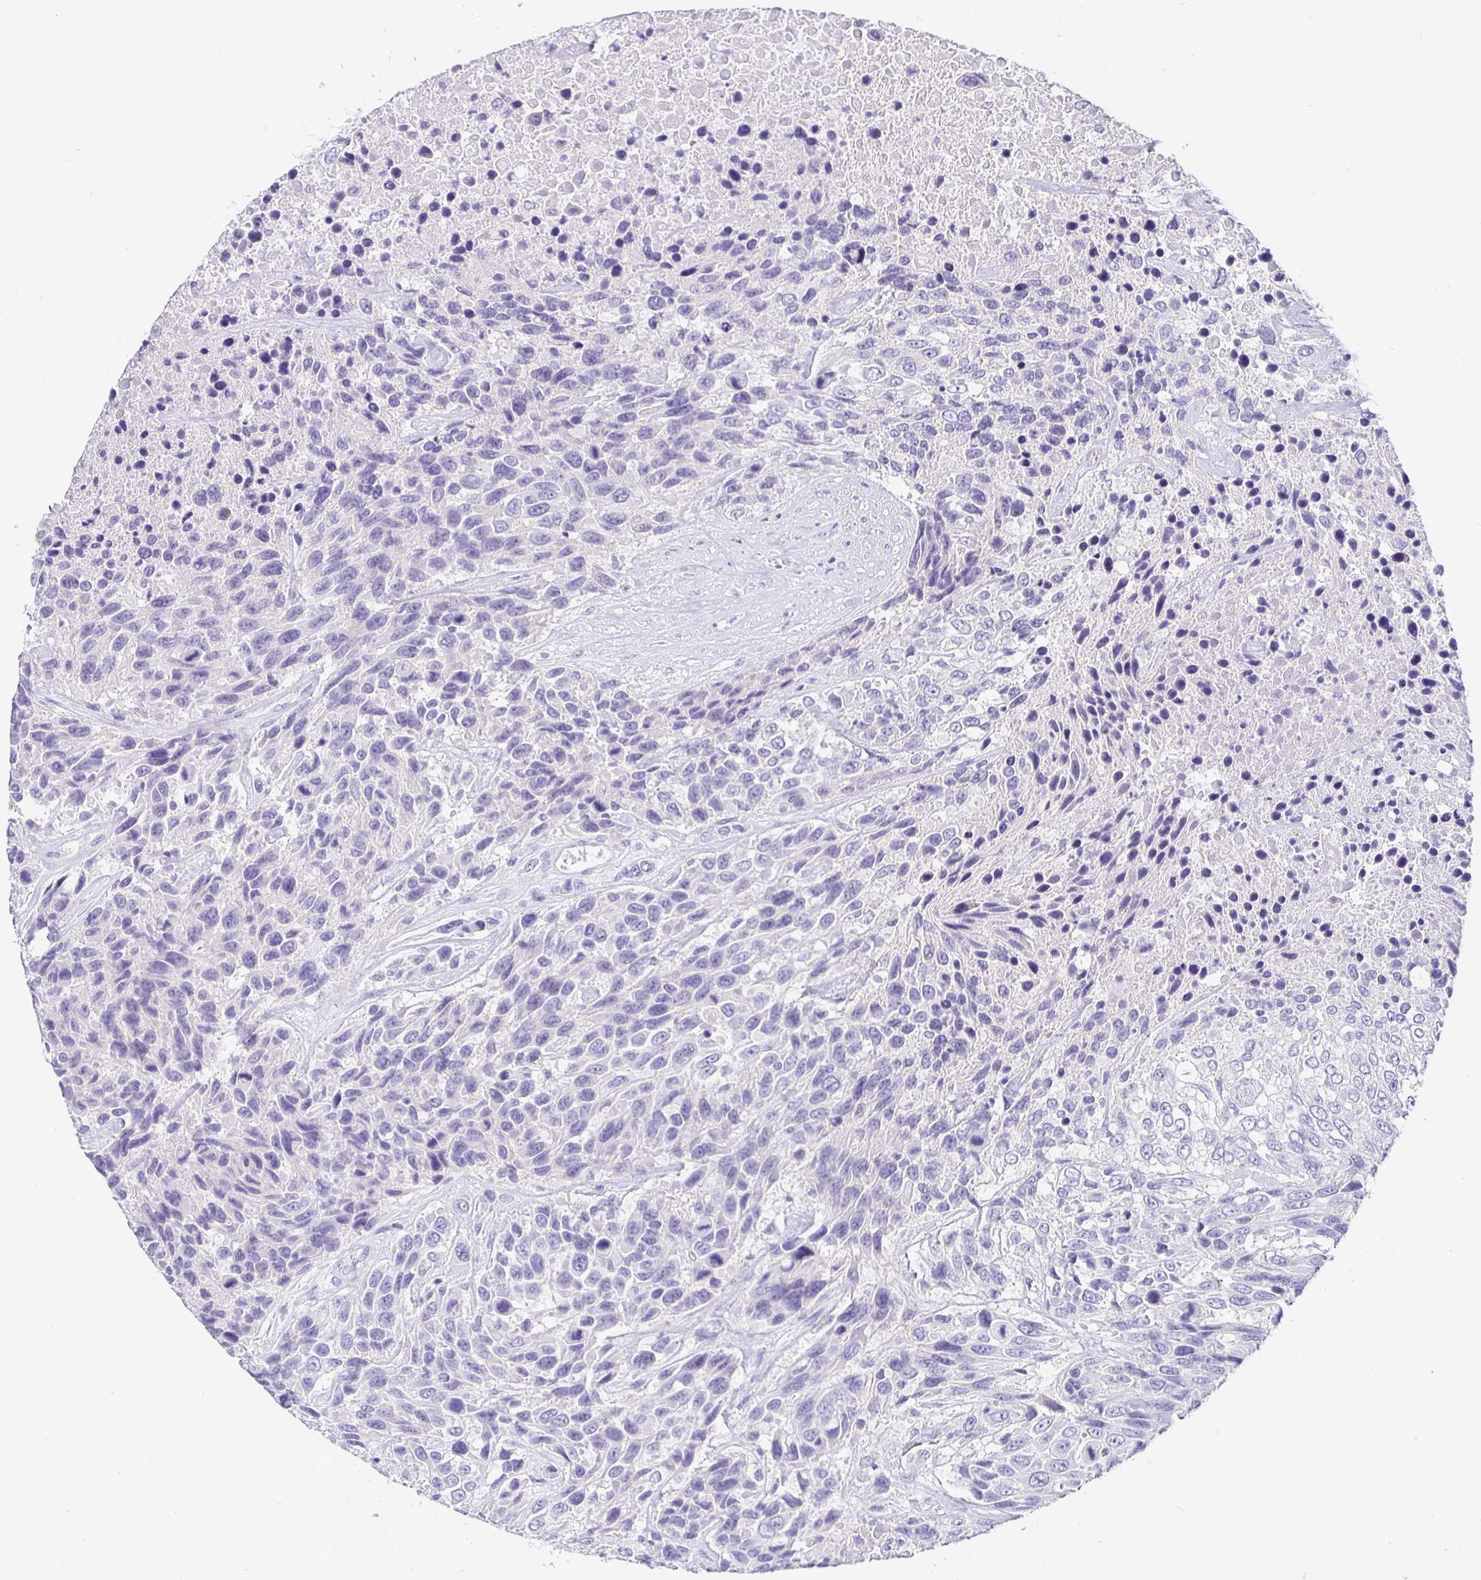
{"staining": {"intensity": "negative", "quantity": "none", "location": "none"}, "tissue": "urothelial cancer", "cell_type": "Tumor cells", "image_type": "cancer", "snomed": [{"axis": "morphology", "description": "Urothelial carcinoma, High grade"}, {"axis": "topography", "description": "Urinary bladder"}], "caption": "The immunohistochemistry micrograph has no significant positivity in tumor cells of urothelial cancer tissue.", "gene": "TPTE", "patient": {"sex": "female", "age": 70}}